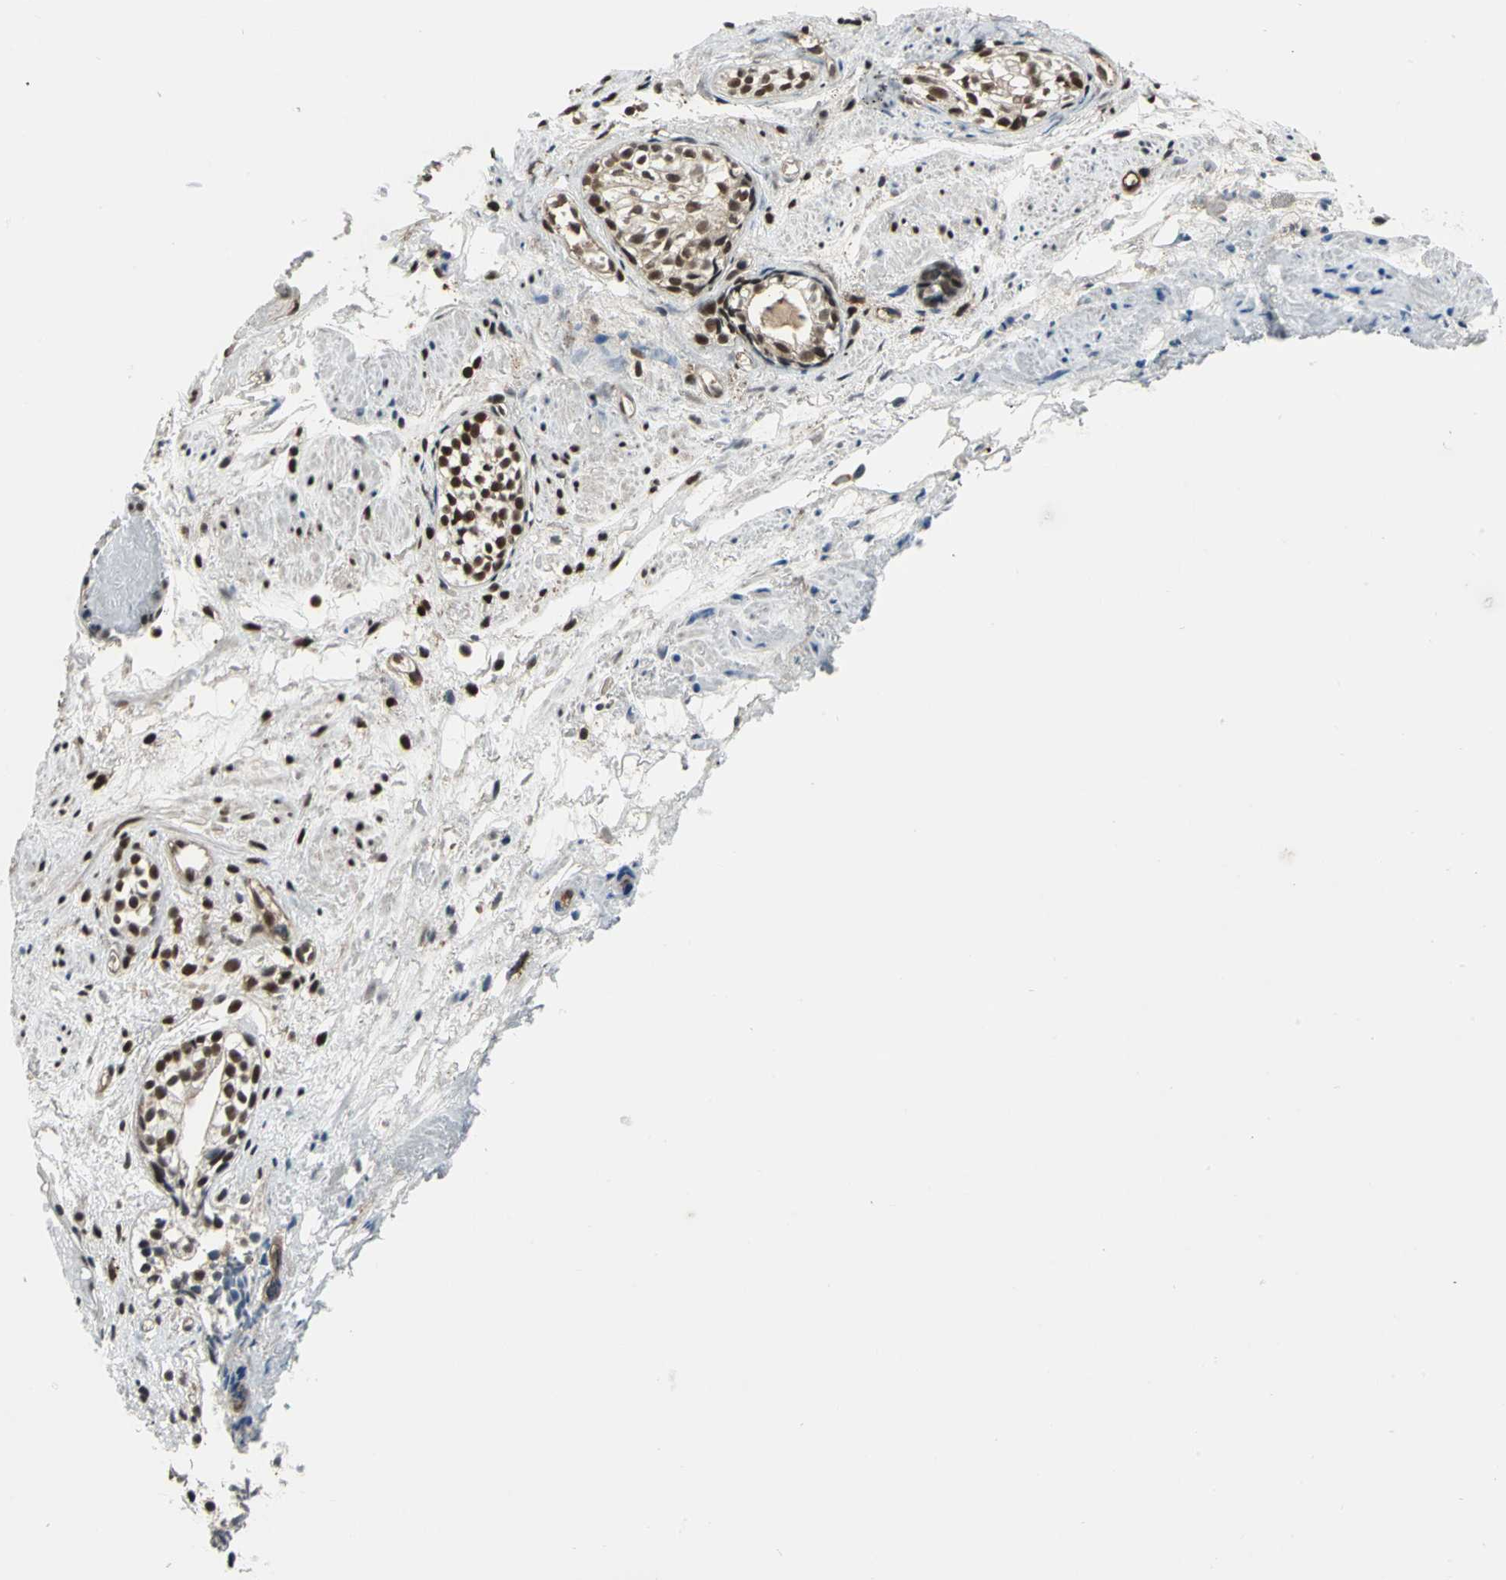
{"staining": {"intensity": "moderate", "quantity": "25%-75%", "location": "nuclear"}, "tissue": "prostate cancer", "cell_type": "Tumor cells", "image_type": "cancer", "snomed": [{"axis": "morphology", "description": "Adenocarcinoma, High grade"}, {"axis": "topography", "description": "Prostate"}], "caption": "The histopathology image demonstrates staining of prostate cancer (high-grade adenocarcinoma), revealing moderate nuclear protein staining (brown color) within tumor cells.", "gene": "NR2C2", "patient": {"sex": "male", "age": 85}}